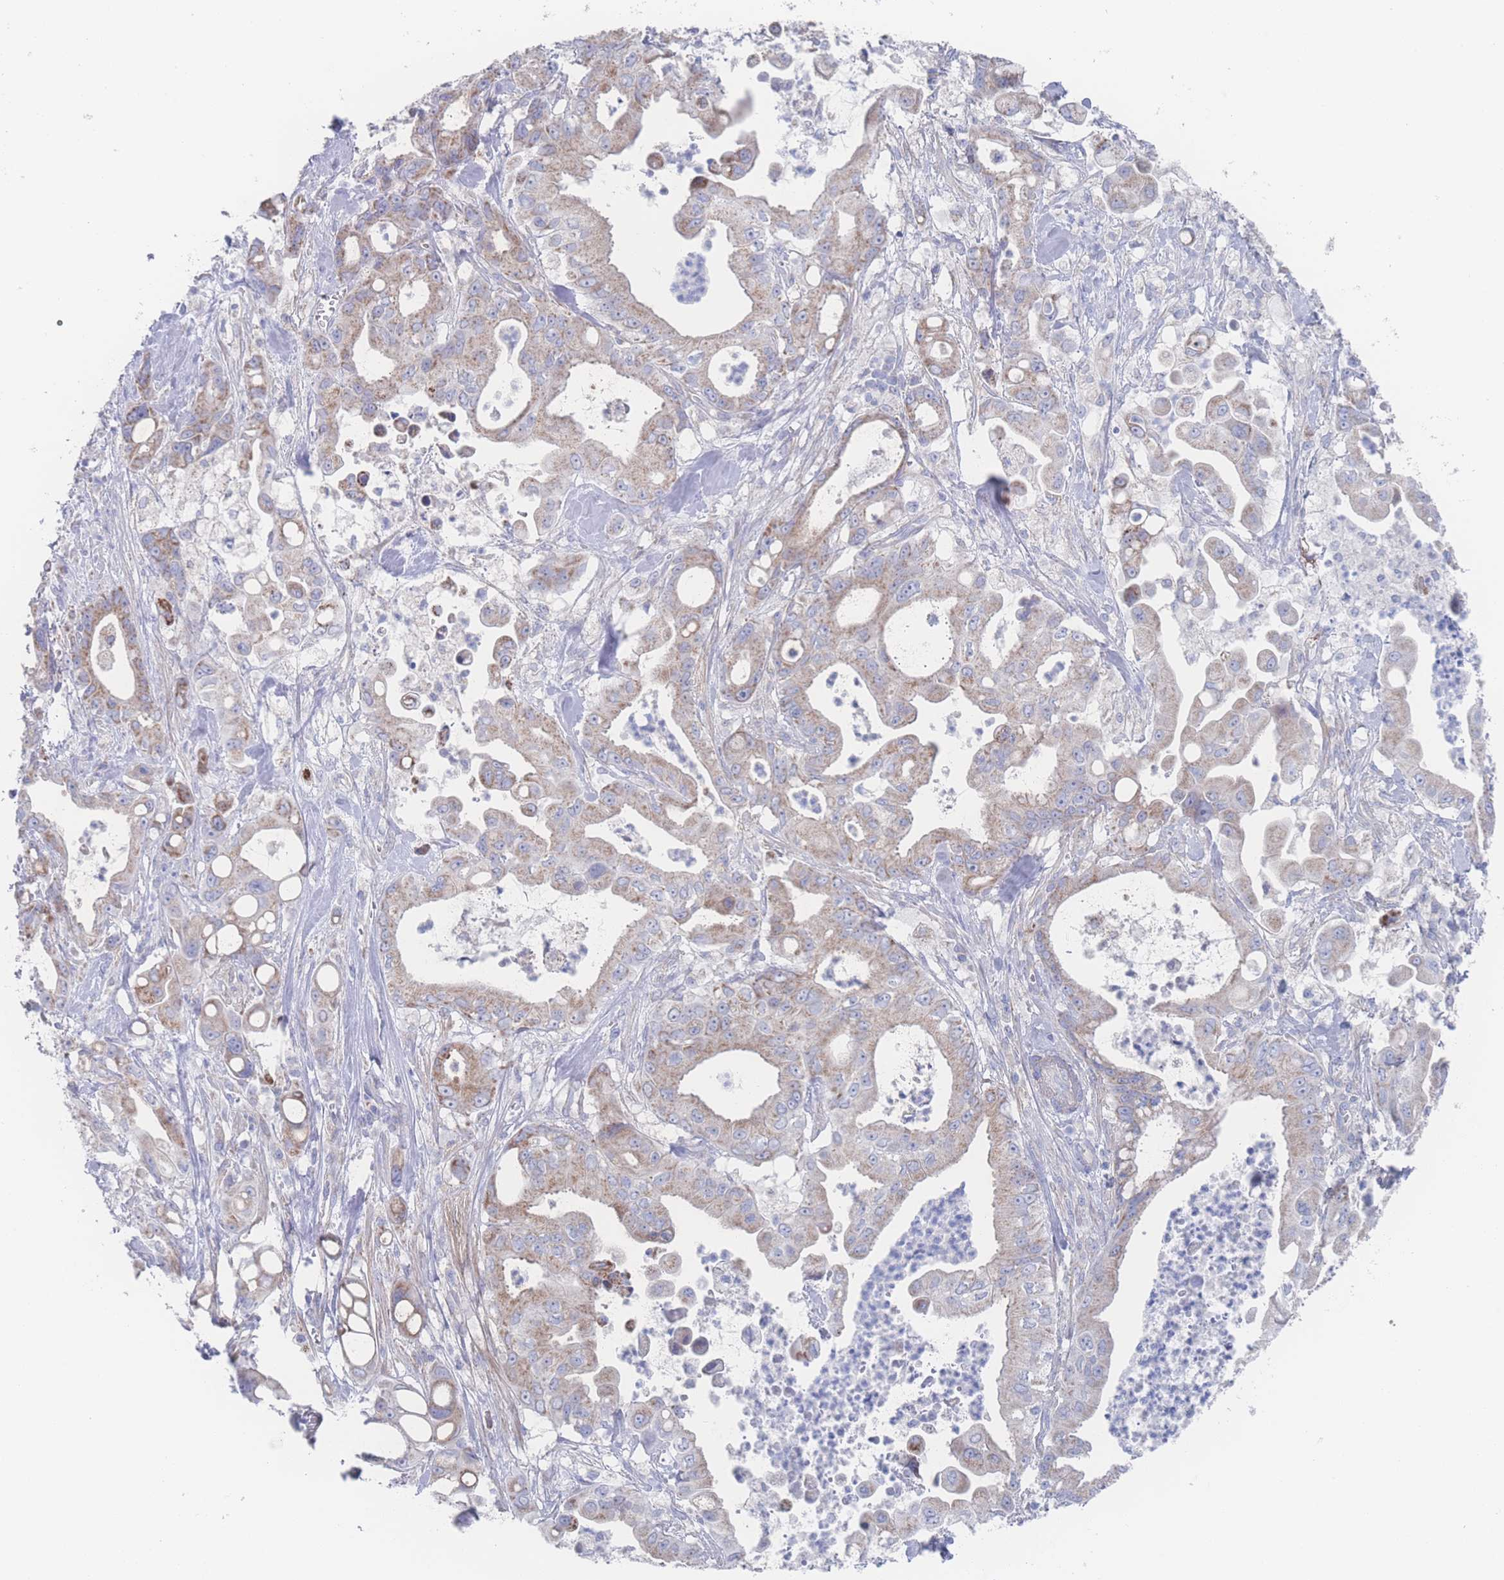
{"staining": {"intensity": "moderate", "quantity": "25%-75%", "location": "cytoplasmic/membranous"}, "tissue": "pancreatic cancer", "cell_type": "Tumor cells", "image_type": "cancer", "snomed": [{"axis": "morphology", "description": "Adenocarcinoma, NOS"}, {"axis": "topography", "description": "Pancreas"}], "caption": "Immunohistochemical staining of human adenocarcinoma (pancreatic) reveals moderate cytoplasmic/membranous protein staining in approximately 25%-75% of tumor cells. Using DAB (brown) and hematoxylin (blue) stains, captured at high magnification using brightfield microscopy.", "gene": "SNPH", "patient": {"sex": "male", "age": 68}}